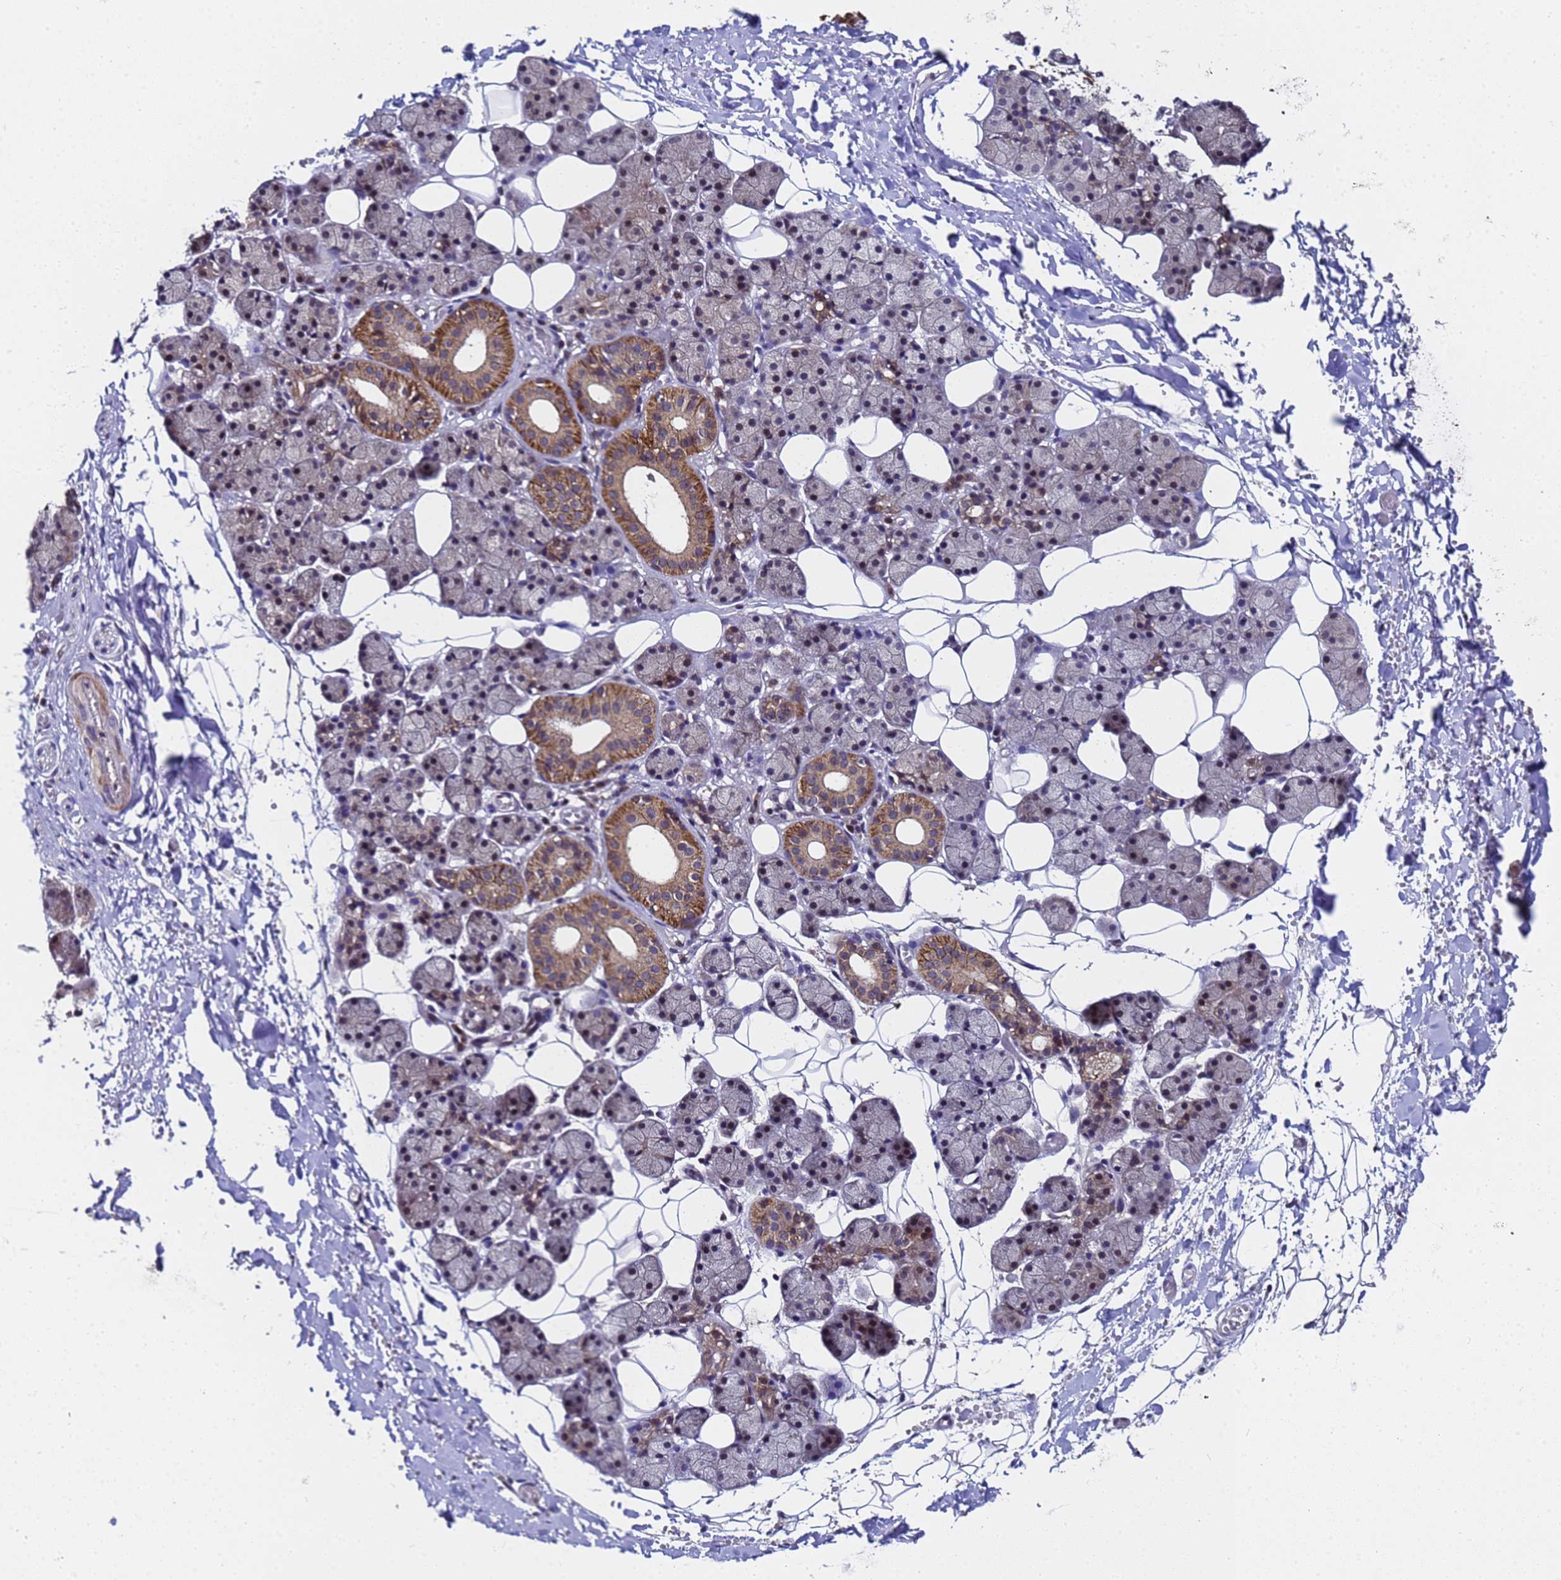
{"staining": {"intensity": "strong", "quantity": "<25%", "location": "cytoplasmic/membranous"}, "tissue": "salivary gland", "cell_type": "Glandular cells", "image_type": "normal", "snomed": [{"axis": "morphology", "description": "Normal tissue, NOS"}, {"axis": "topography", "description": "Salivary gland"}], "caption": "Protein staining of unremarkable salivary gland exhibits strong cytoplasmic/membranous positivity in about <25% of glandular cells.", "gene": "ANAPC13", "patient": {"sex": "female", "age": 33}}